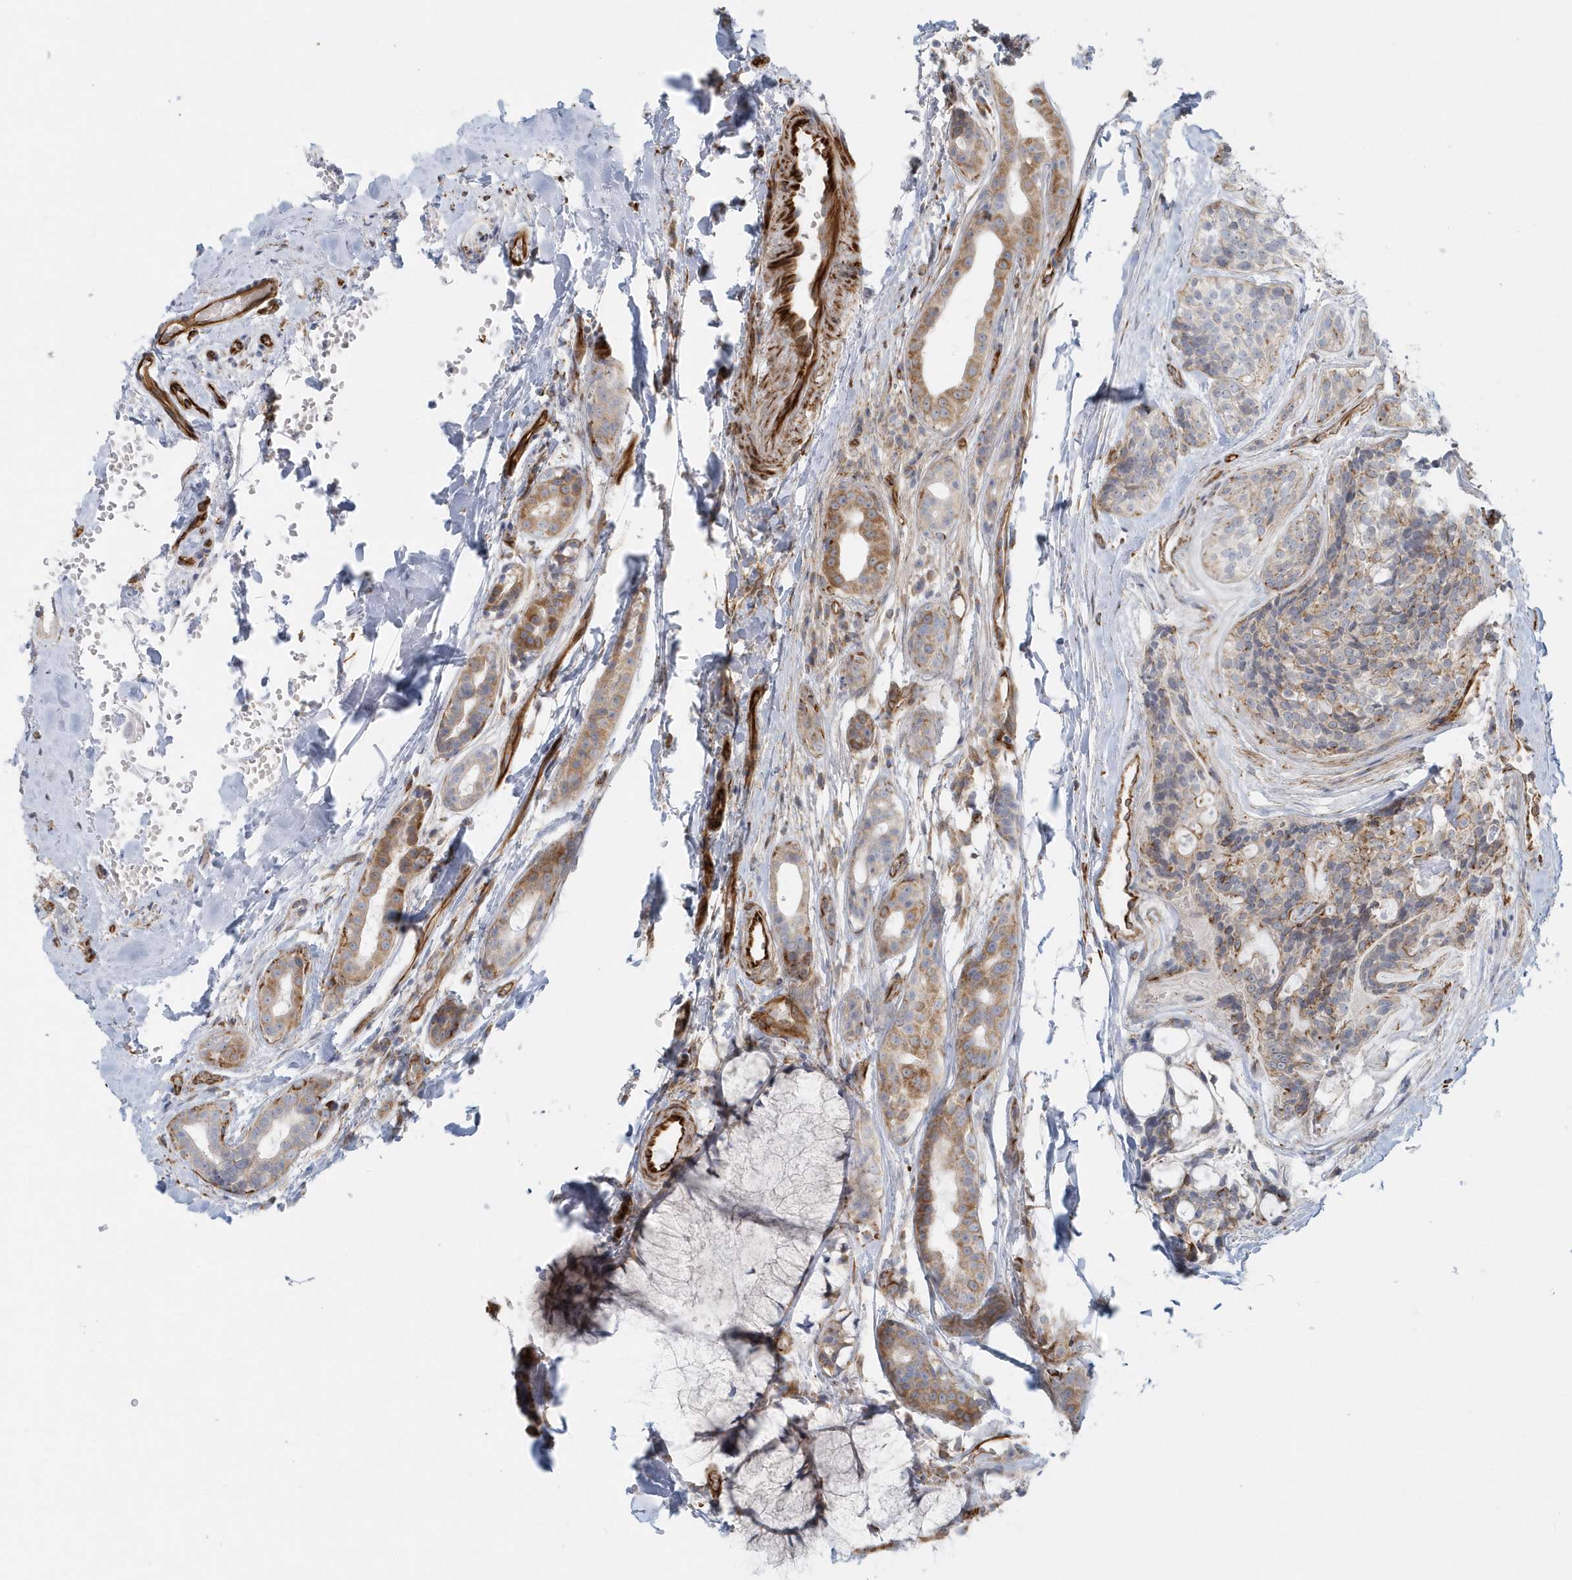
{"staining": {"intensity": "moderate", "quantity": "<25%", "location": "cytoplasmic/membranous"}, "tissue": "head and neck cancer", "cell_type": "Tumor cells", "image_type": "cancer", "snomed": [{"axis": "morphology", "description": "Adenocarcinoma, NOS"}, {"axis": "topography", "description": "Head-Neck"}], "caption": "High-power microscopy captured an immunohistochemistry (IHC) micrograph of head and neck cancer, revealing moderate cytoplasmic/membranous staining in approximately <25% of tumor cells.", "gene": "GPR152", "patient": {"sex": "male", "age": 66}}